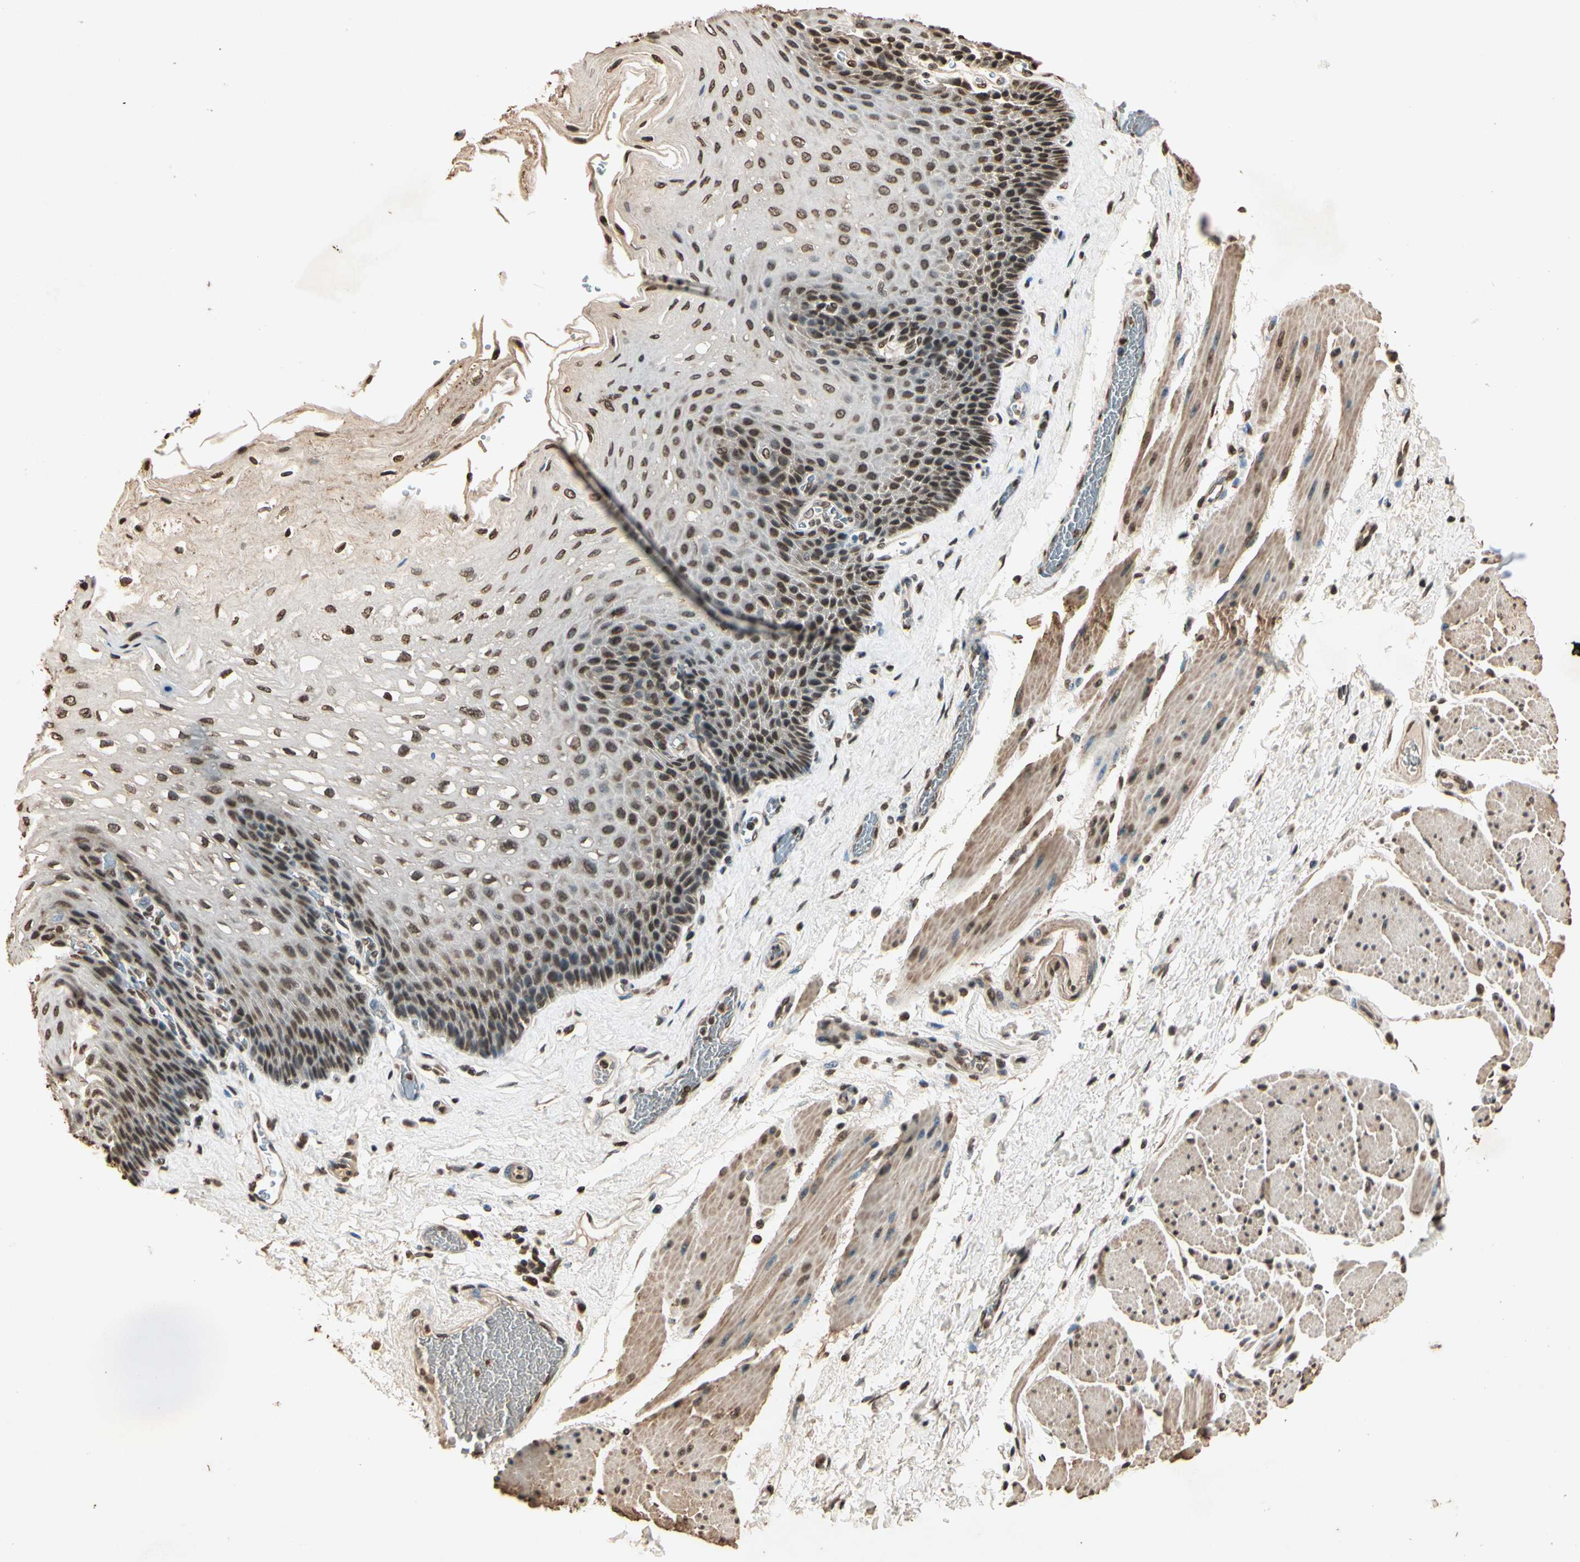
{"staining": {"intensity": "moderate", "quantity": "25%-75%", "location": "nuclear"}, "tissue": "esophagus", "cell_type": "Squamous epithelial cells", "image_type": "normal", "snomed": [{"axis": "morphology", "description": "Normal tissue, NOS"}, {"axis": "topography", "description": "Esophagus"}], "caption": "Protein analysis of unremarkable esophagus reveals moderate nuclear expression in about 25%-75% of squamous epithelial cells. (IHC, brightfield microscopy, high magnification).", "gene": "TOP1", "patient": {"sex": "female", "age": 72}}